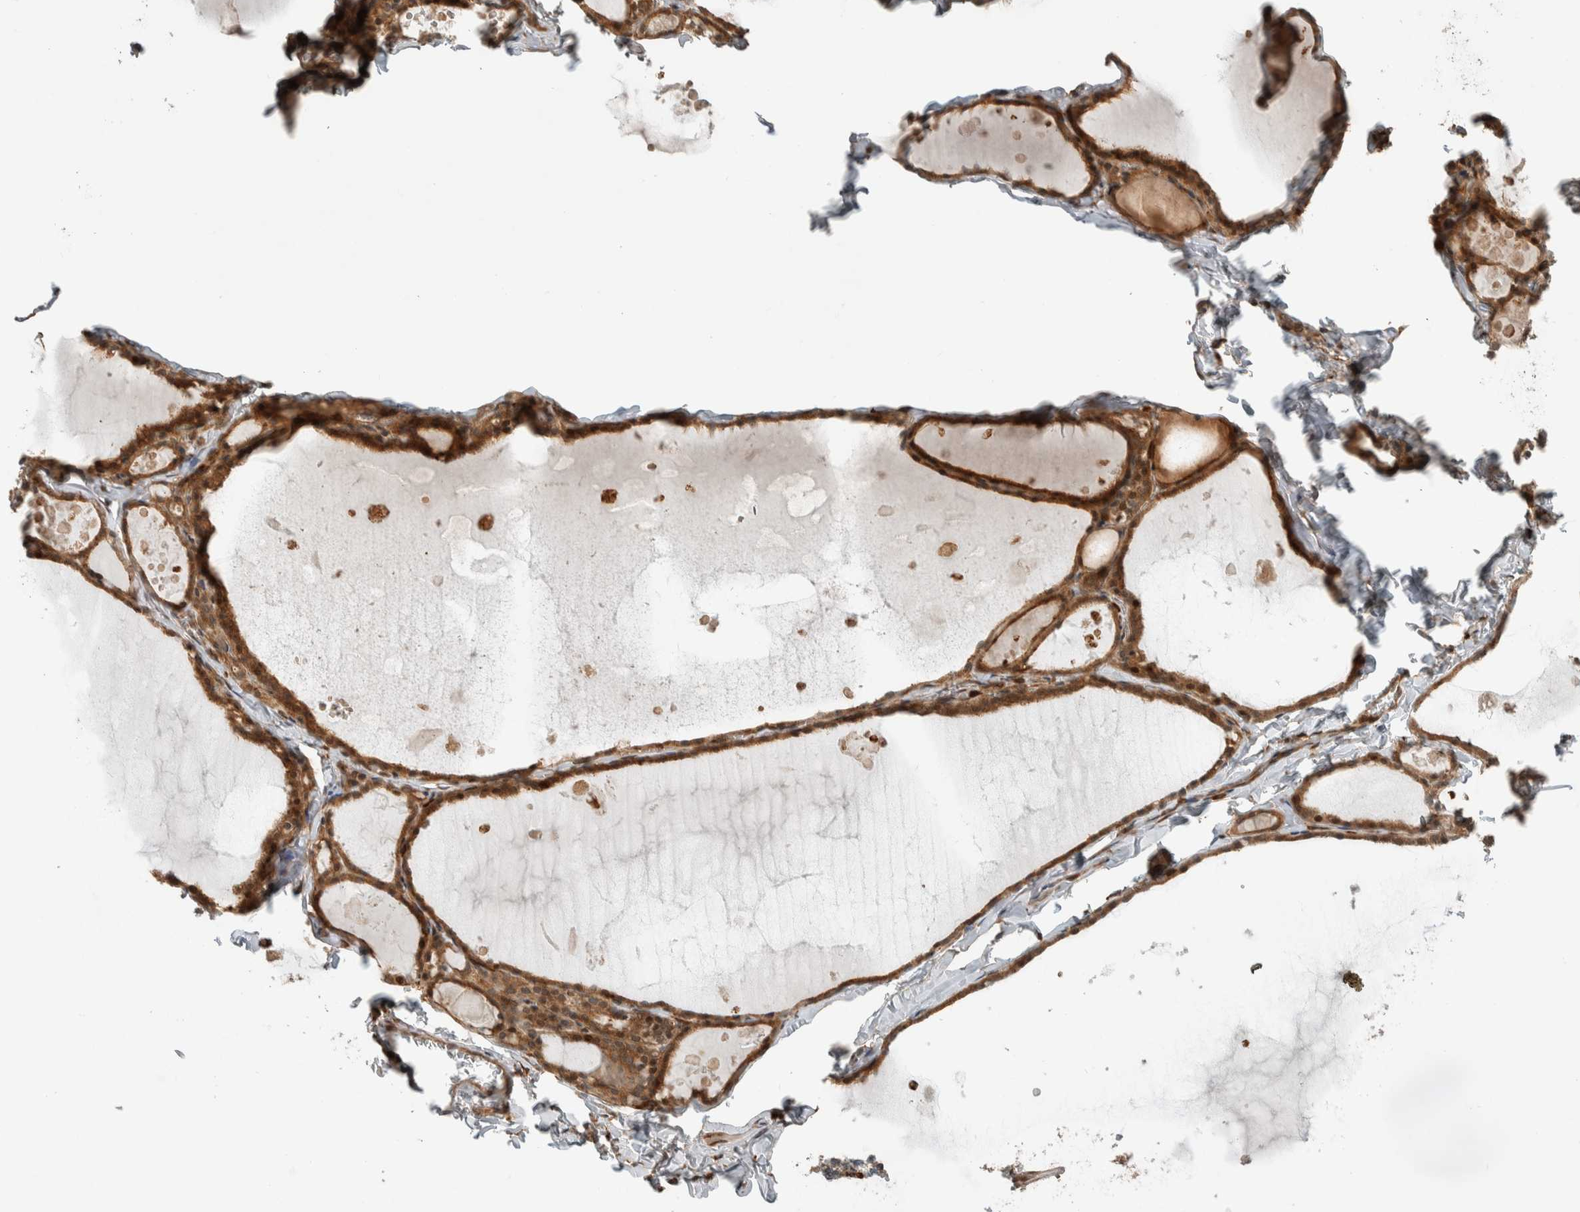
{"staining": {"intensity": "strong", "quantity": ">75%", "location": "cytoplasmic/membranous"}, "tissue": "thyroid gland", "cell_type": "Glandular cells", "image_type": "normal", "snomed": [{"axis": "morphology", "description": "Normal tissue, NOS"}, {"axis": "topography", "description": "Thyroid gland"}], "caption": "IHC (DAB (3,3'-diaminobenzidine)) staining of unremarkable thyroid gland exhibits strong cytoplasmic/membranous protein staining in about >75% of glandular cells.", "gene": "CNTROB", "patient": {"sex": "male", "age": 56}}